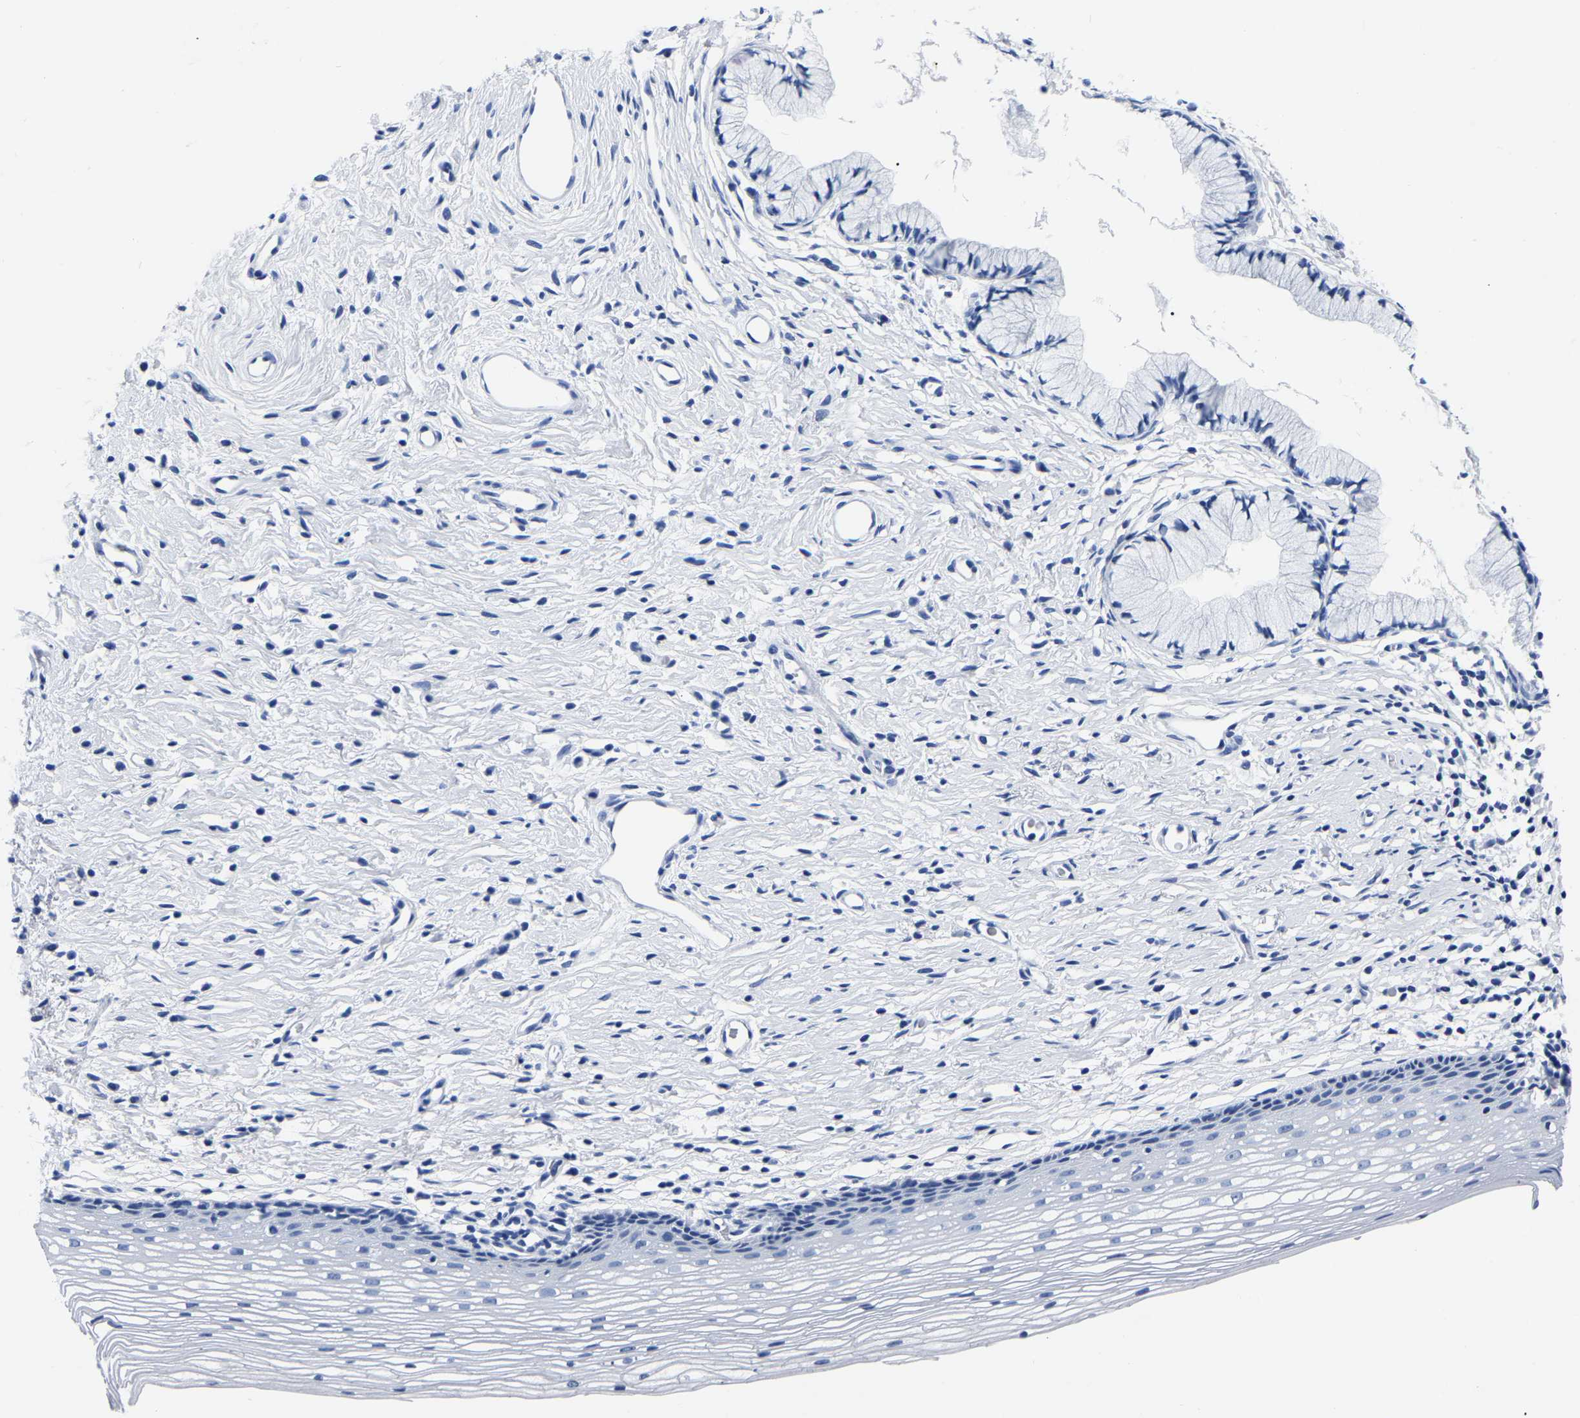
{"staining": {"intensity": "negative", "quantity": "none", "location": "none"}, "tissue": "cervix", "cell_type": "Glandular cells", "image_type": "normal", "snomed": [{"axis": "morphology", "description": "Normal tissue, NOS"}, {"axis": "topography", "description": "Cervix"}], "caption": "High power microscopy image of an immunohistochemistry (IHC) photomicrograph of benign cervix, revealing no significant expression in glandular cells. The staining was performed using DAB (3,3'-diaminobenzidine) to visualize the protein expression in brown, while the nuclei were stained in blue with hematoxylin (Magnification: 20x).", "gene": "IMPG2", "patient": {"sex": "female", "age": 77}}